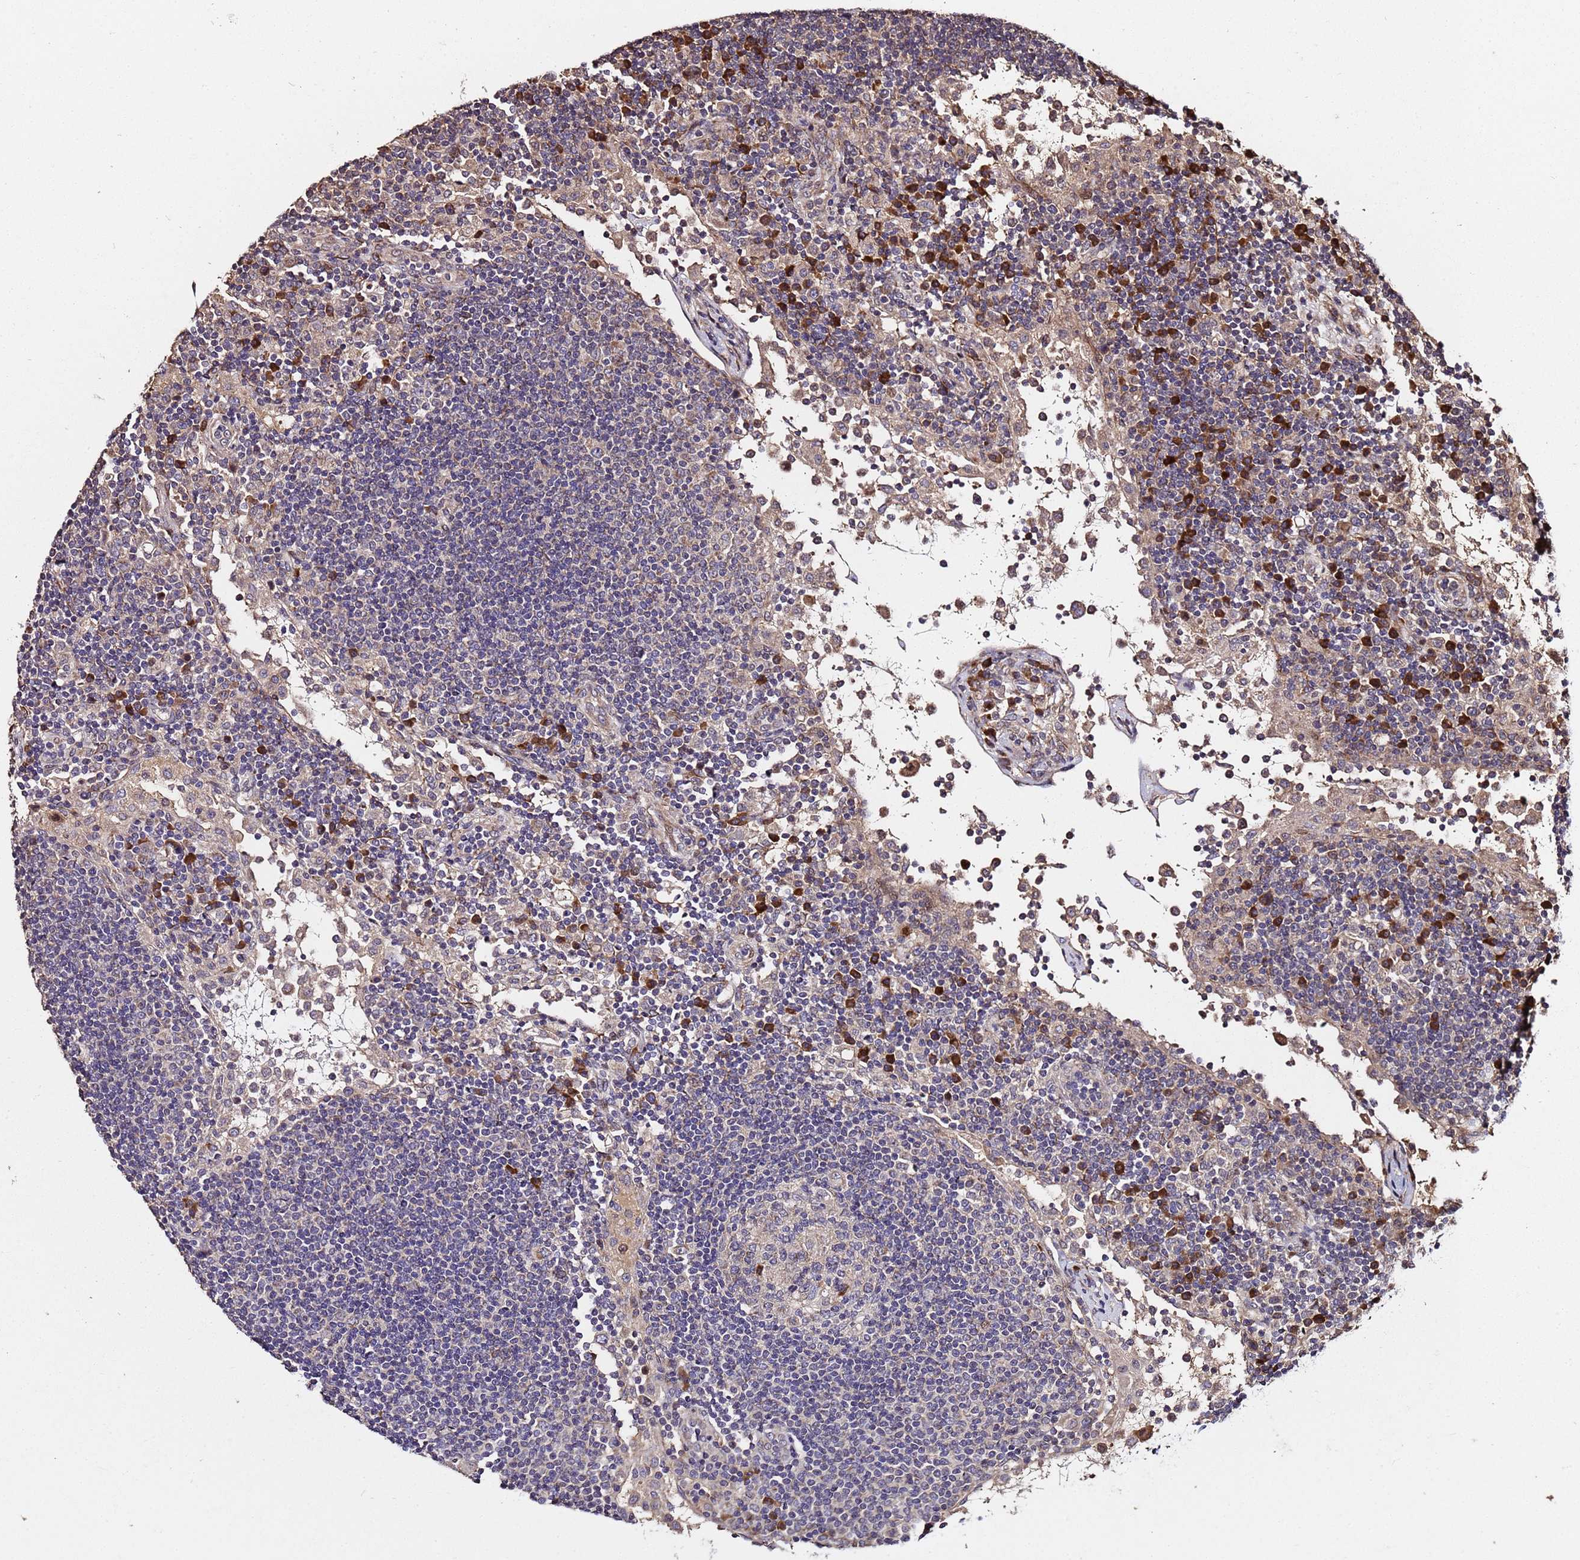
{"staining": {"intensity": "negative", "quantity": "none", "location": "none"}, "tissue": "lymph node", "cell_type": "Germinal center cells", "image_type": "normal", "snomed": [{"axis": "morphology", "description": "Normal tissue, NOS"}, {"axis": "topography", "description": "Lymph node"}], "caption": "Image shows no significant protein positivity in germinal center cells of benign lymph node.", "gene": "WNK4", "patient": {"sex": "female", "age": 53}}